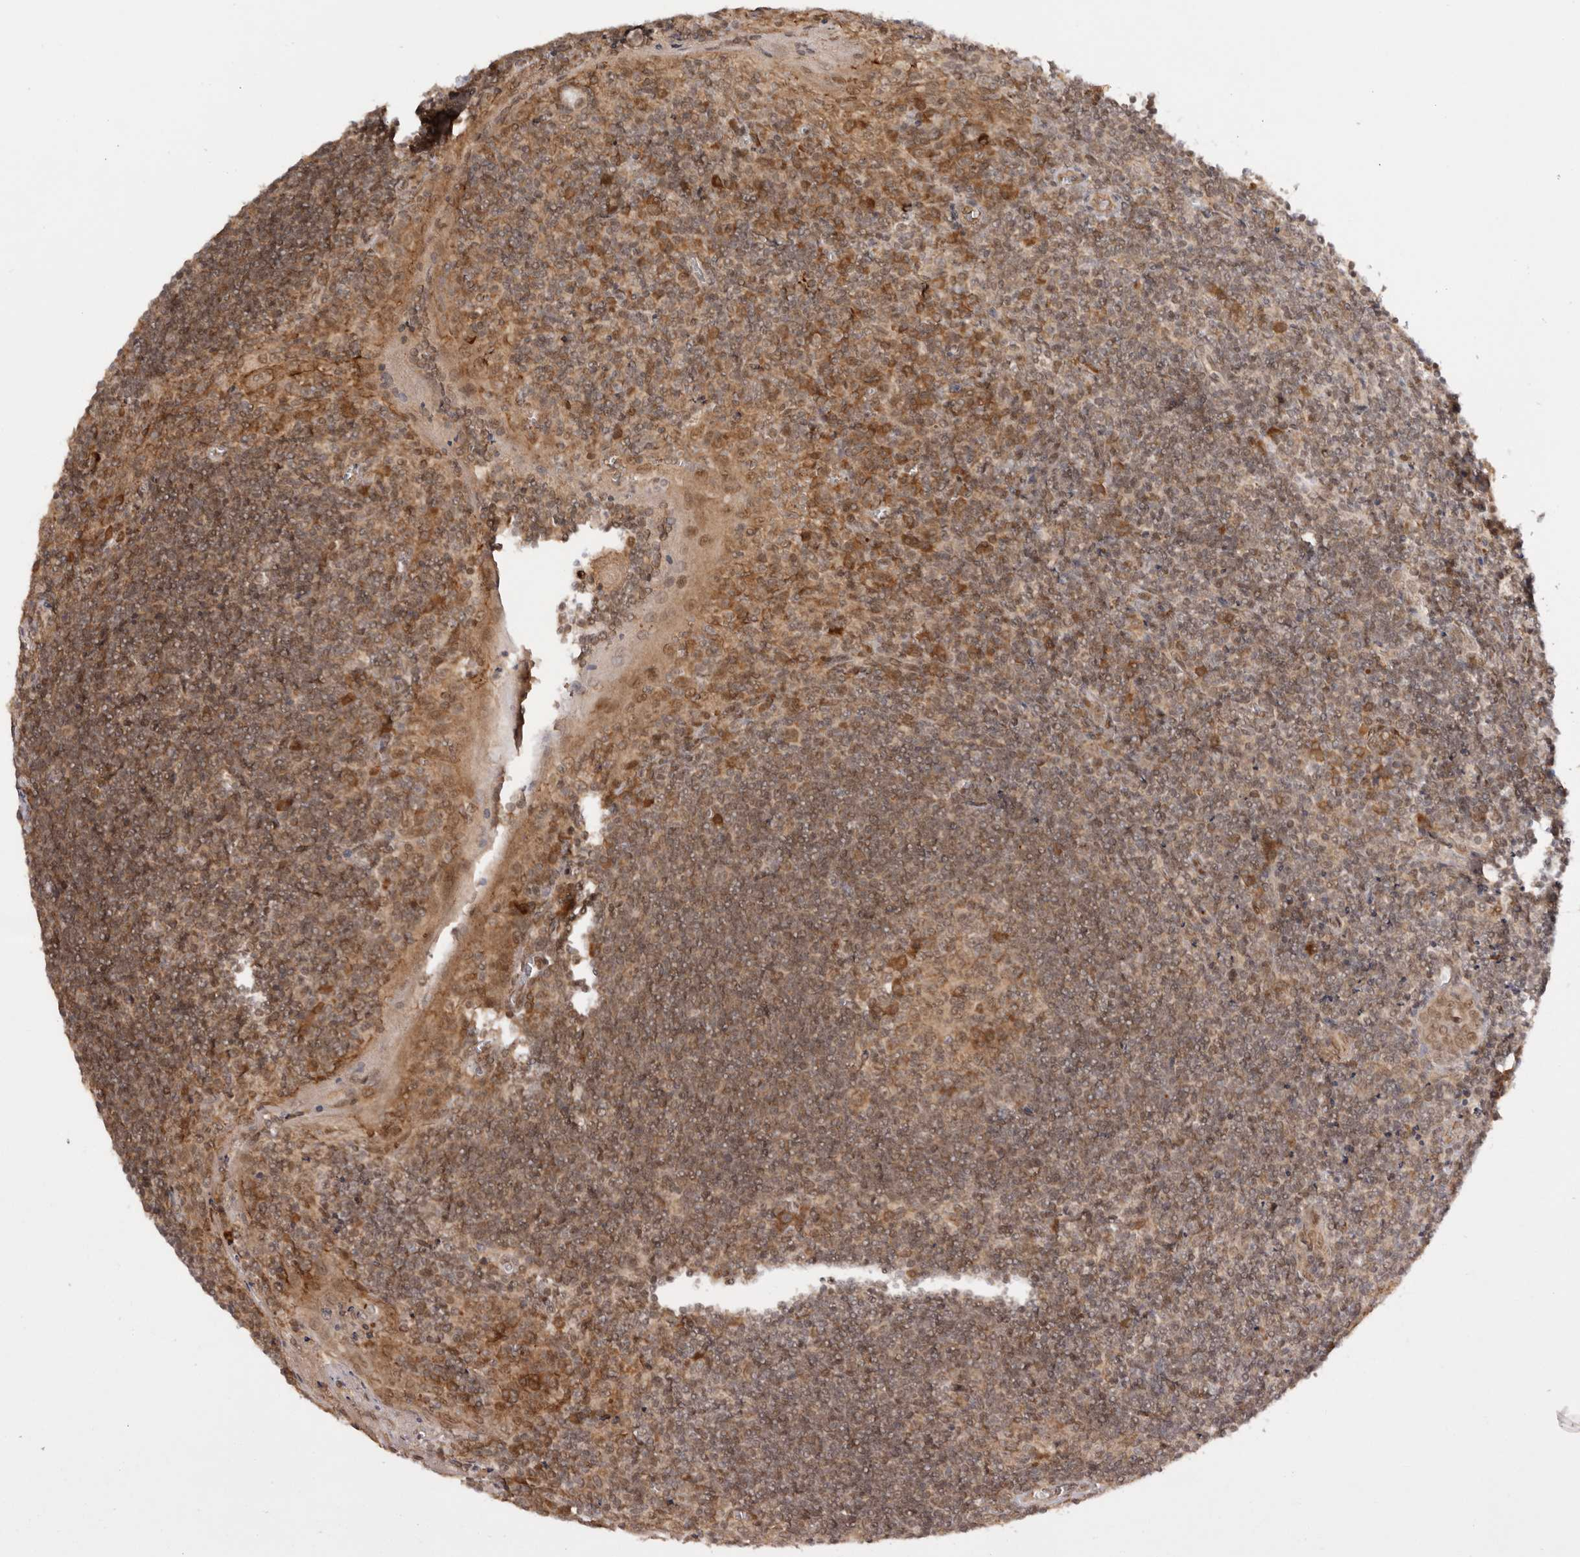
{"staining": {"intensity": "moderate", "quantity": ">75%", "location": "cytoplasmic/membranous"}, "tissue": "tonsil", "cell_type": "Germinal center cells", "image_type": "normal", "snomed": [{"axis": "morphology", "description": "Normal tissue, NOS"}, {"axis": "topography", "description": "Tonsil"}], "caption": "An image showing moderate cytoplasmic/membranous positivity in about >75% of germinal center cells in unremarkable tonsil, as visualized by brown immunohistochemical staining.", "gene": "TARS2", "patient": {"sex": "male", "age": 27}}